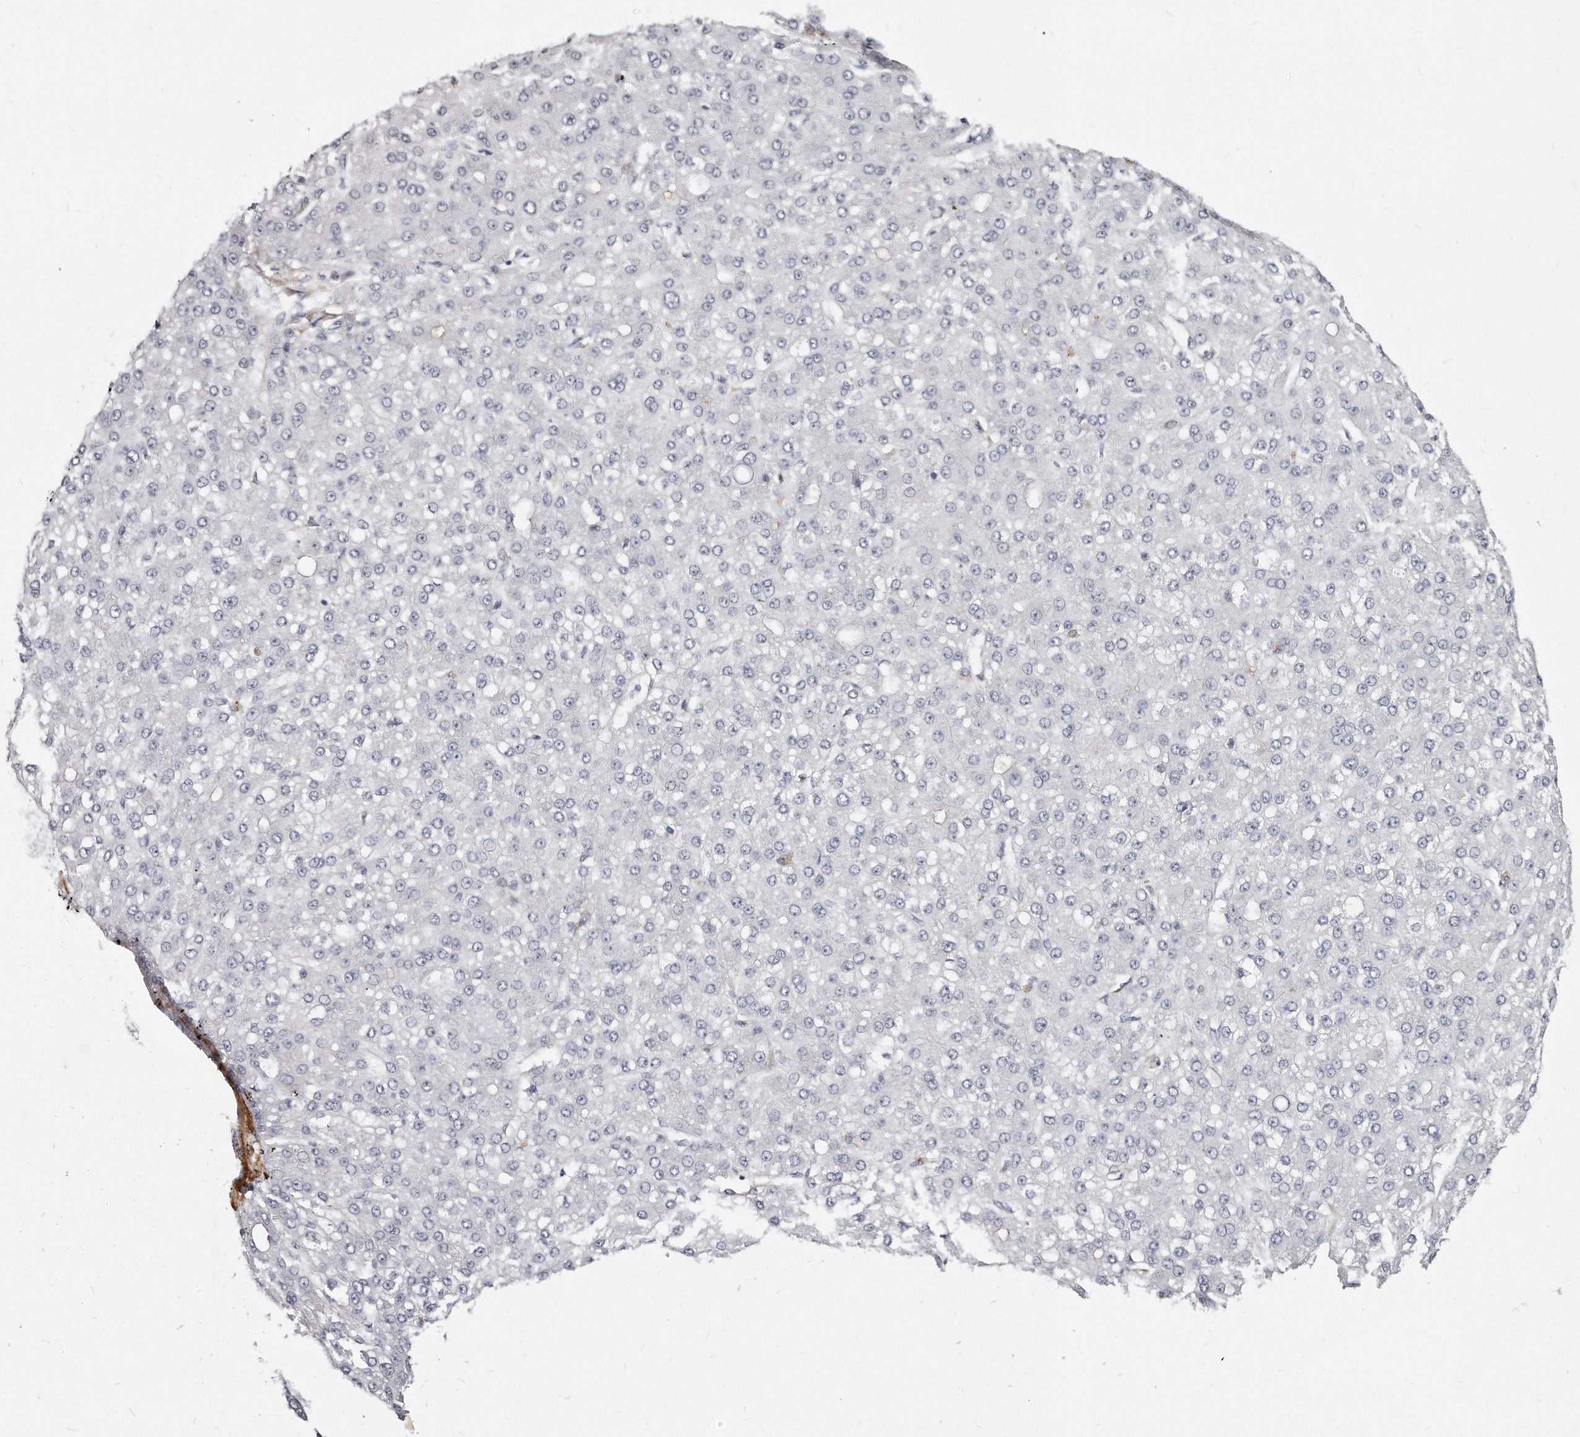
{"staining": {"intensity": "negative", "quantity": "none", "location": "none"}, "tissue": "liver cancer", "cell_type": "Tumor cells", "image_type": "cancer", "snomed": [{"axis": "morphology", "description": "Carcinoma, Hepatocellular, NOS"}, {"axis": "topography", "description": "Liver"}], "caption": "Human hepatocellular carcinoma (liver) stained for a protein using immunohistochemistry reveals no expression in tumor cells.", "gene": "LMOD1", "patient": {"sex": "male", "age": 67}}